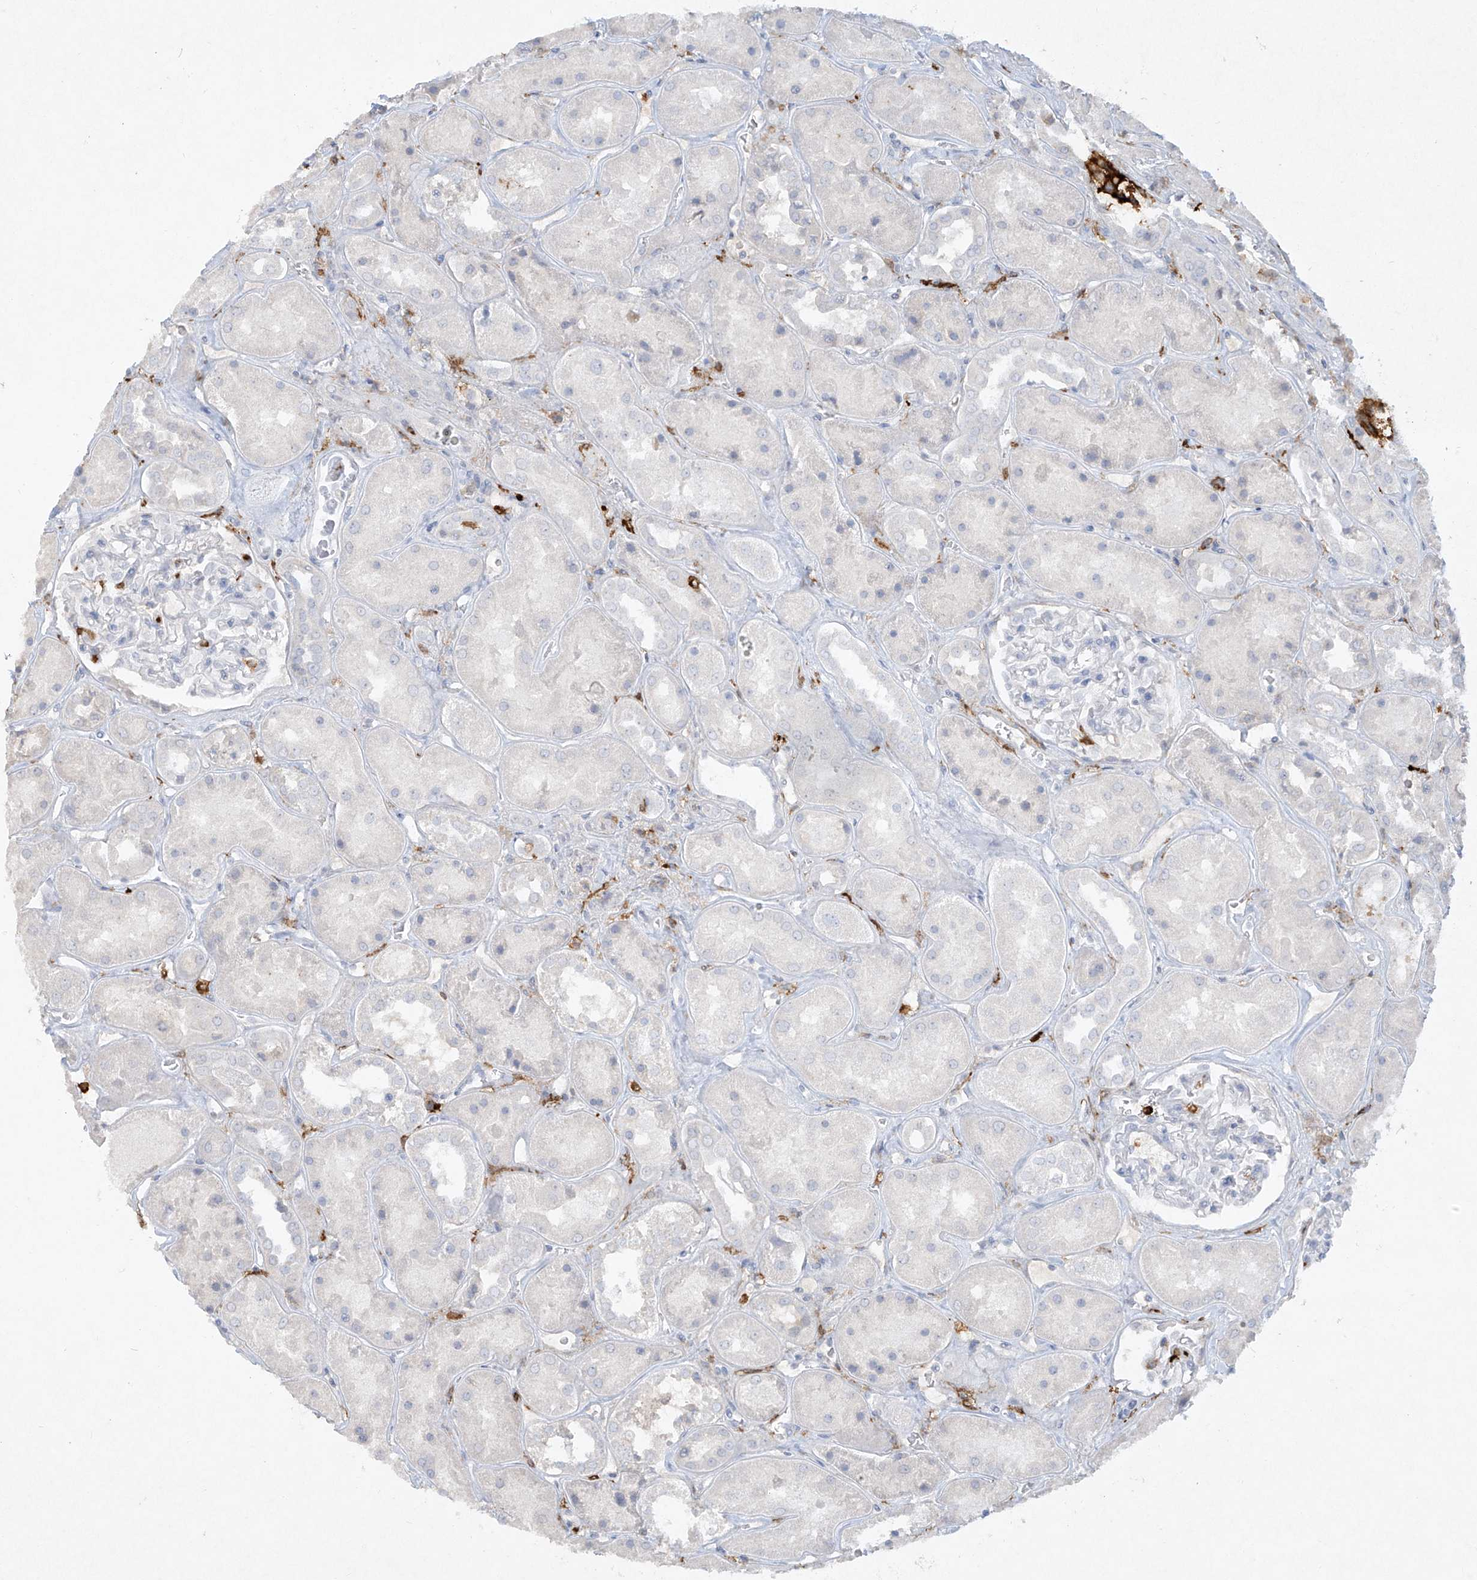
{"staining": {"intensity": "negative", "quantity": "none", "location": "none"}, "tissue": "kidney", "cell_type": "Cells in glomeruli", "image_type": "normal", "snomed": [{"axis": "morphology", "description": "Normal tissue, NOS"}, {"axis": "topography", "description": "Kidney"}], "caption": "Immunohistochemistry (IHC) histopathology image of unremarkable human kidney stained for a protein (brown), which reveals no staining in cells in glomeruli.", "gene": "FCGR3A", "patient": {"sex": "male", "age": 70}}